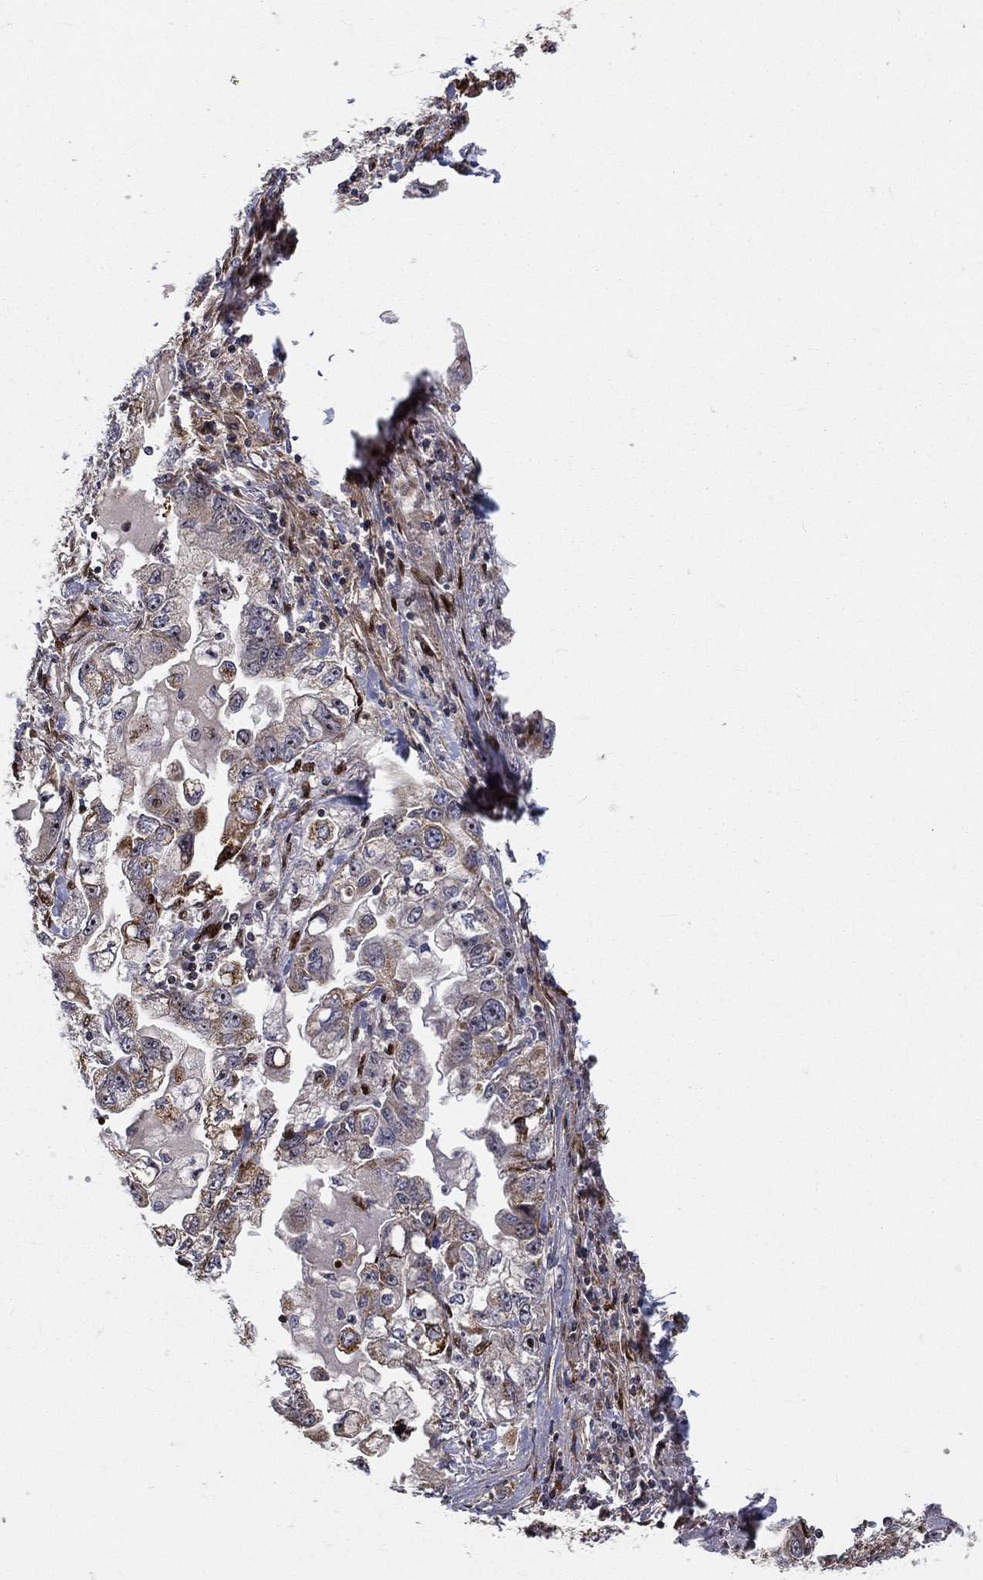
{"staining": {"intensity": "moderate", "quantity": "25%-75%", "location": "cytoplasmic/membranous"}, "tissue": "stomach cancer", "cell_type": "Tumor cells", "image_type": "cancer", "snomed": [{"axis": "morphology", "description": "Adenocarcinoma, NOS"}, {"axis": "topography", "description": "Stomach, lower"}], "caption": "The immunohistochemical stain labels moderate cytoplasmic/membranous expression in tumor cells of adenocarcinoma (stomach) tissue.", "gene": "ZEB1", "patient": {"sex": "female", "age": 93}}